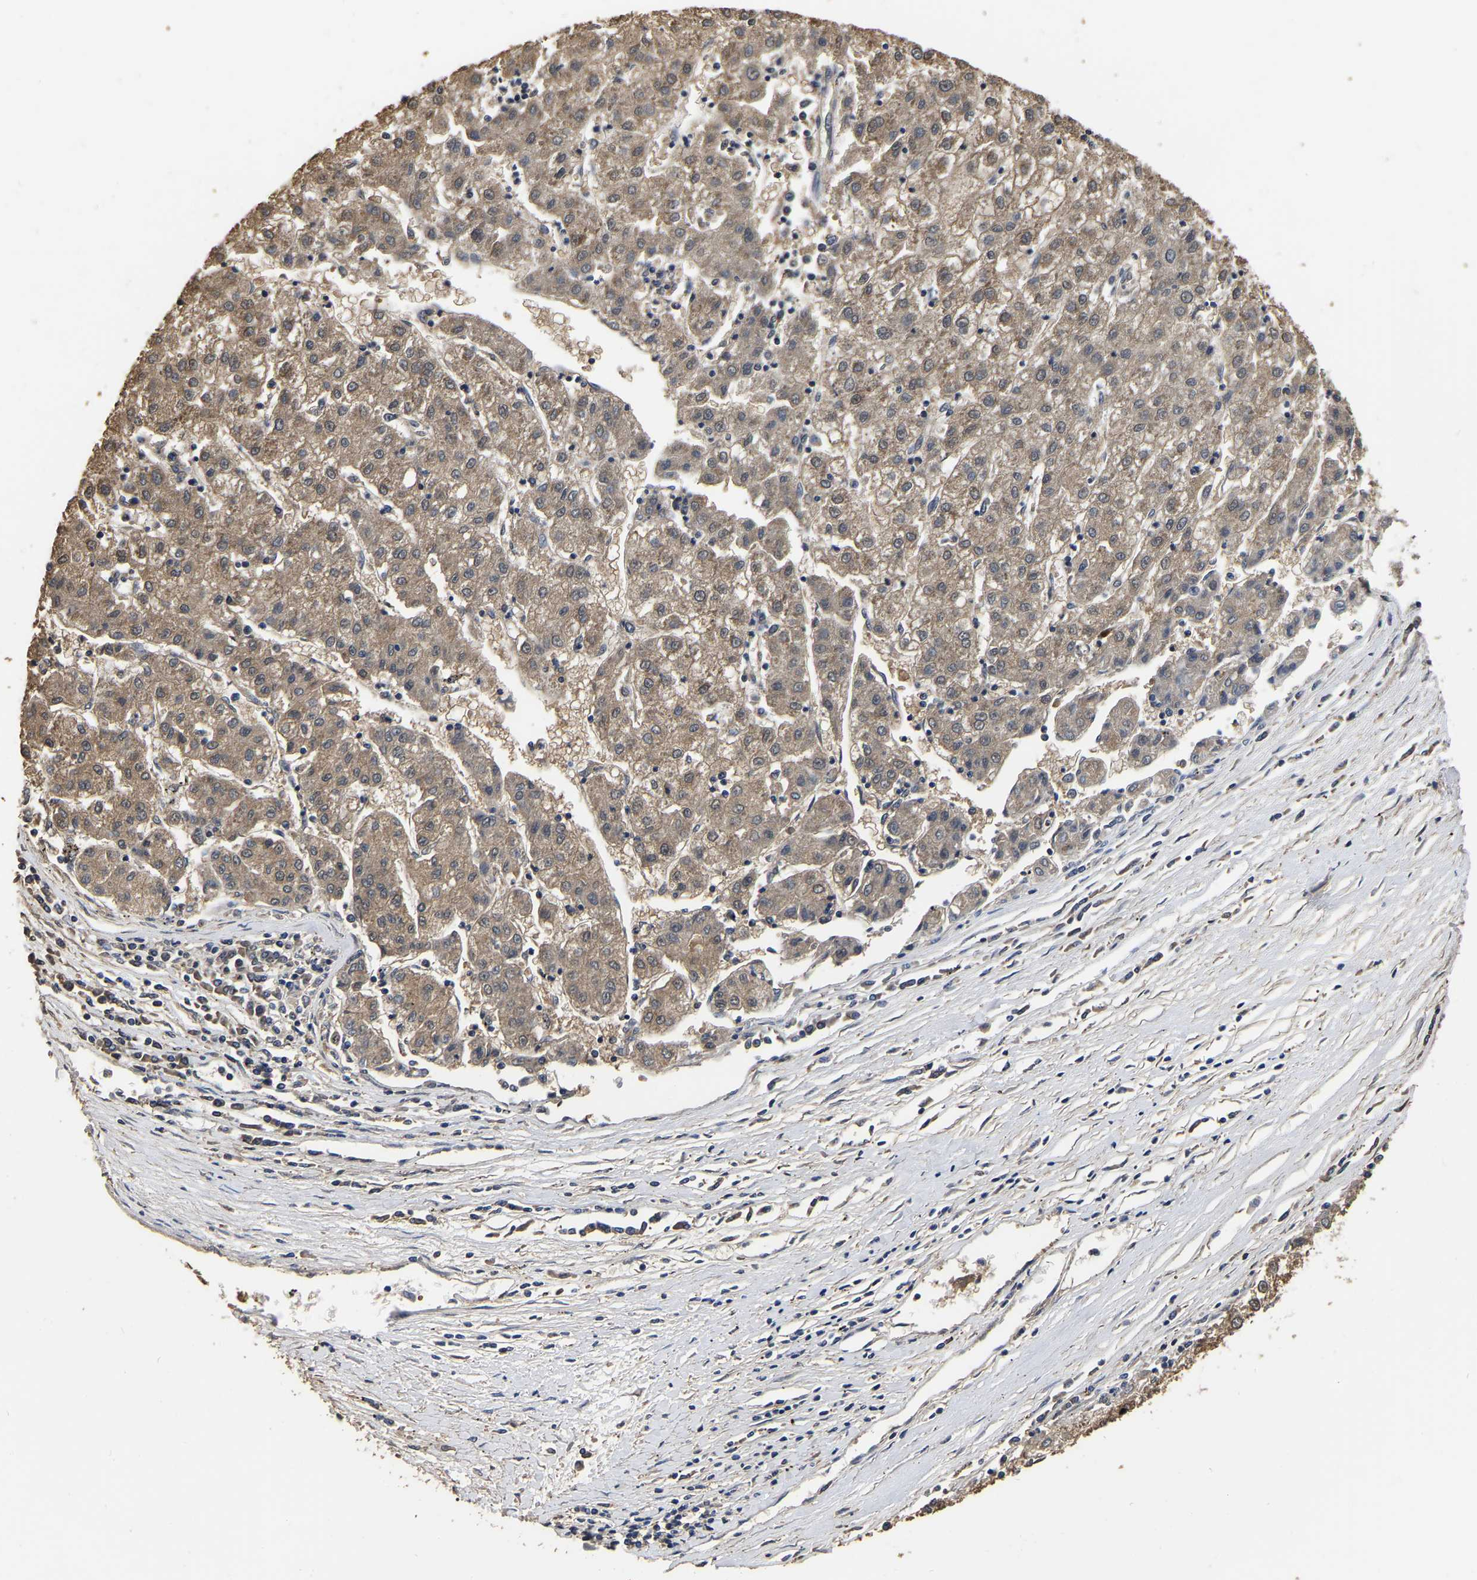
{"staining": {"intensity": "weak", "quantity": ">75%", "location": "cytoplasmic/membranous"}, "tissue": "liver cancer", "cell_type": "Tumor cells", "image_type": "cancer", "snomed": [{"axis": "morphology", "description": "Carcinoma, Hepatocellular, NOS"}, {"axis": "topography", "description": "Liver"}], "caption": "A high-resolution image shows IHC staining of liver hepatocellular carcinoma, which demonstrates weak cytoplasmic/membranous positivity in about >75% of tumor cells.", "gene": "STK32C", "patient": {"sex": "male", "age": 72}}